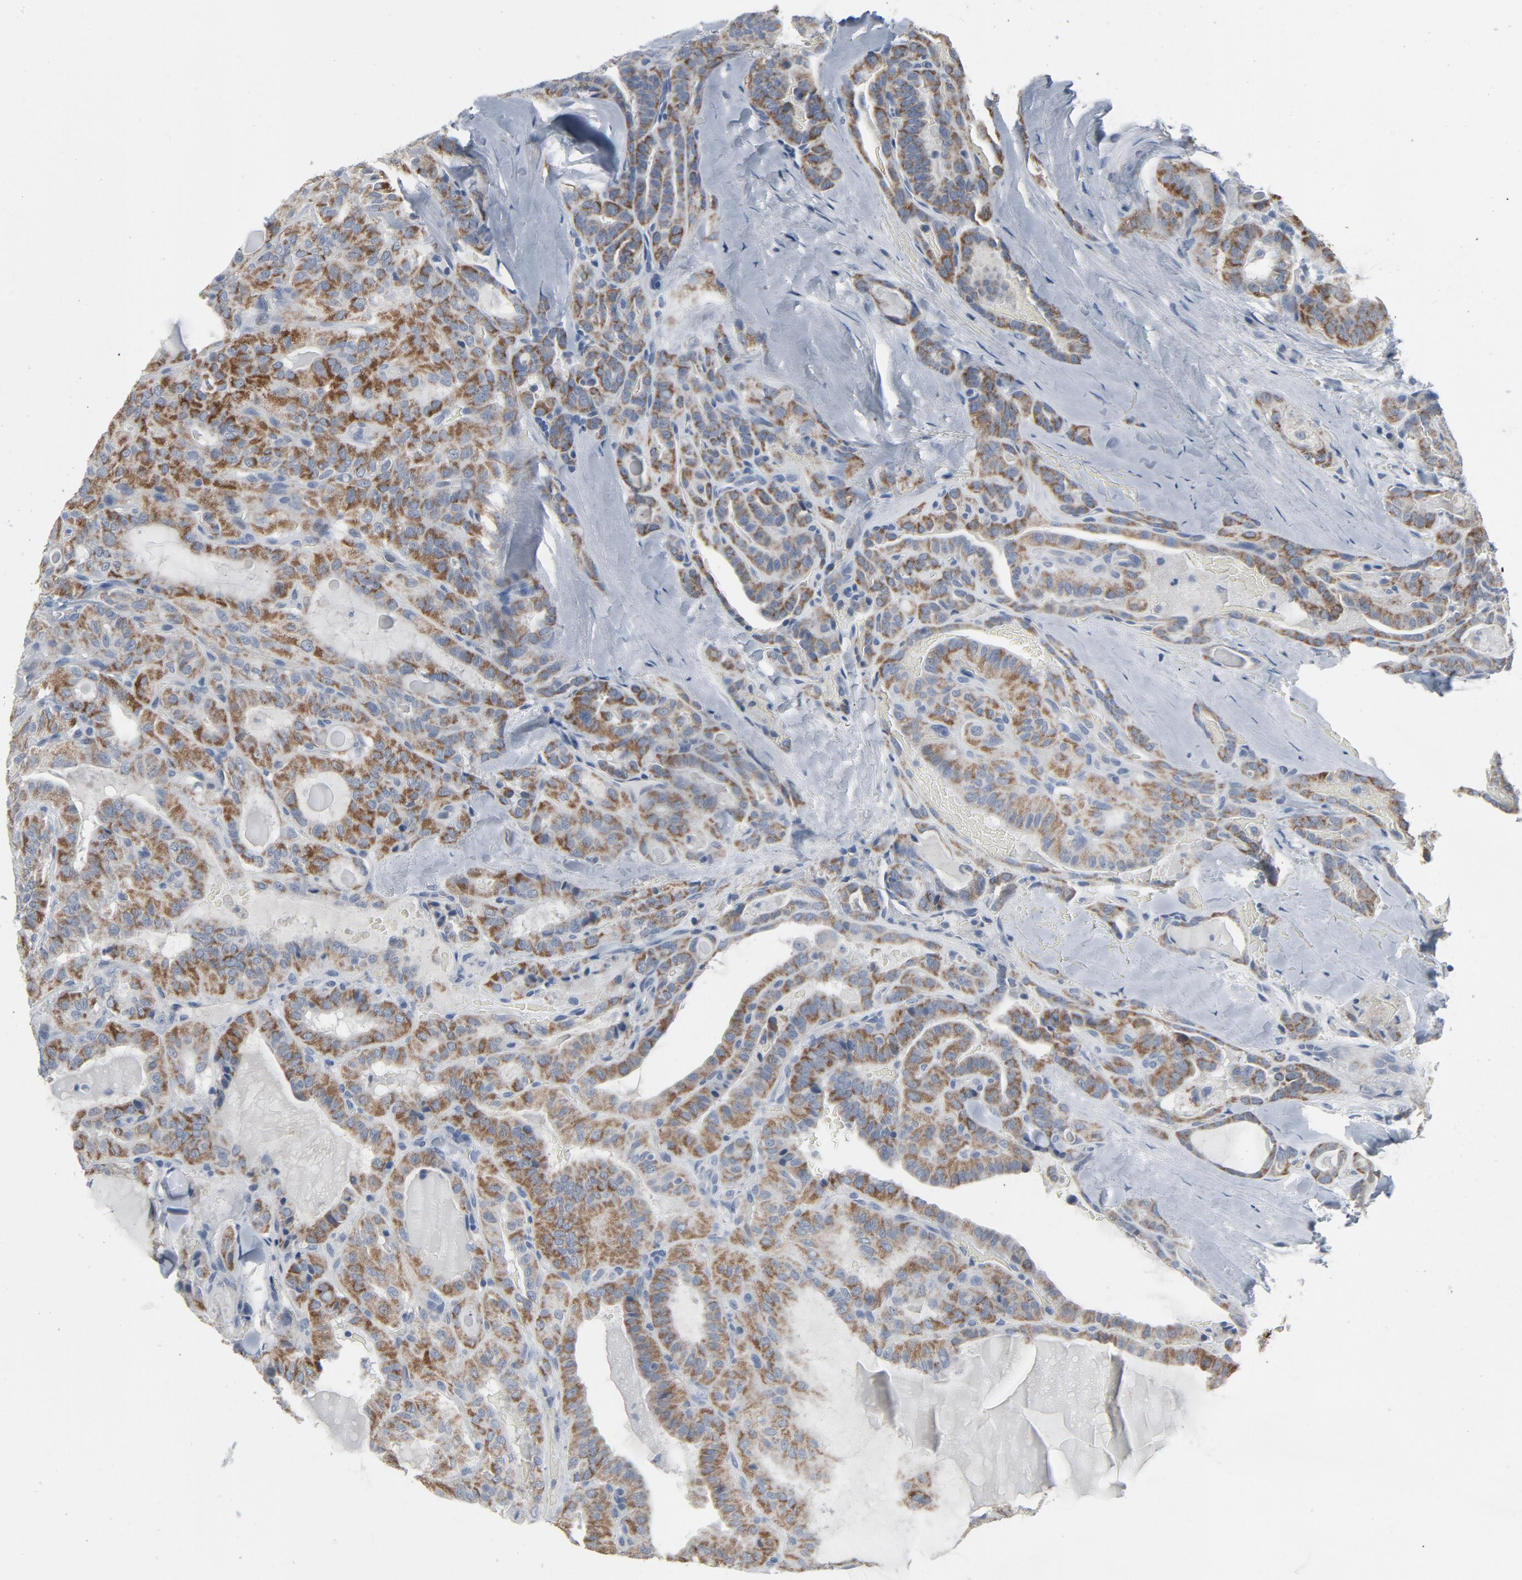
{"staining": {"intensity": "moderate", "quantity": "25%-75%", "location": "cytoplasmic/membranous"}, "tissue": "thyroid cancer", "cell_type": "Tumor cells", "image_type": "cancer", "snomed": [{"axis": "morphology", "description": "Papillary adenocarcinoma, NOS"}, {"axis": "topography", "description": "Thyroid gland"}], "caption": "This micrograph exhibits immunohistochemistry (IHC) staining of human thyroid papillary adenocarcinoma, with medium moderate cytoplasmic/membranous positivity in about 25%-75% of tumor cells.", "gene": "GPX2", "patient": {"sex": "male", "age": 77}}